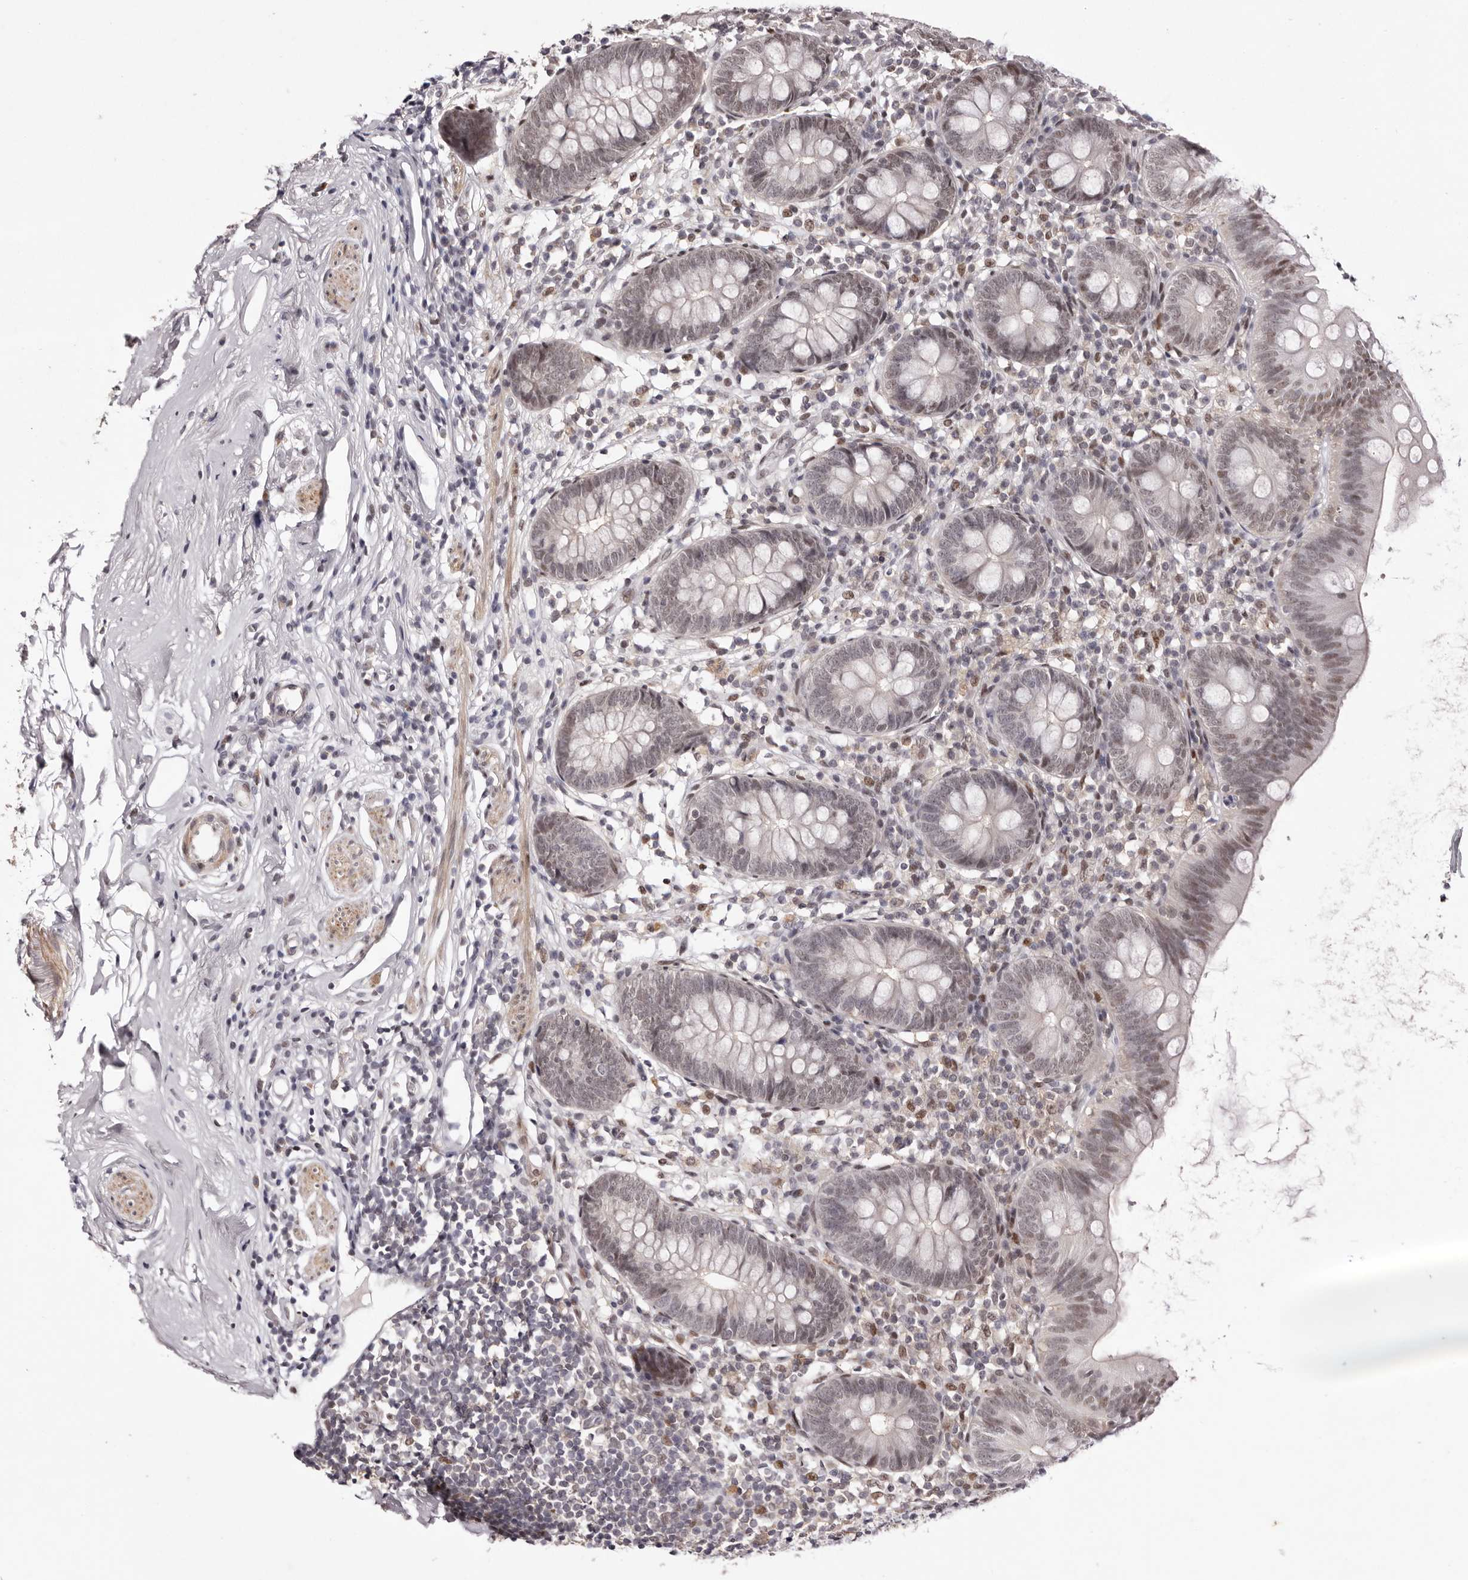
{"staining": {"intensity": "weak", "quantity": "25%-75%", "location": "nuclear"}, "tissue": "appendix", "cell_type": "Glandular cells", "image_type": "normal", "snomed": [{"axis": "morphology", "description": "Normal tissue, NOS"}, {"axis": "topography", "description": "Appendix"}], "caption": "High-power microscopy captured an immunohistochemistry (IHC) photomicrograph of normal appendix, revealing weak nuclear staining in about 25%-75% of glandular cells.", "gene": "FBXO5", "patient": {"sex": "female", "age": 62}}